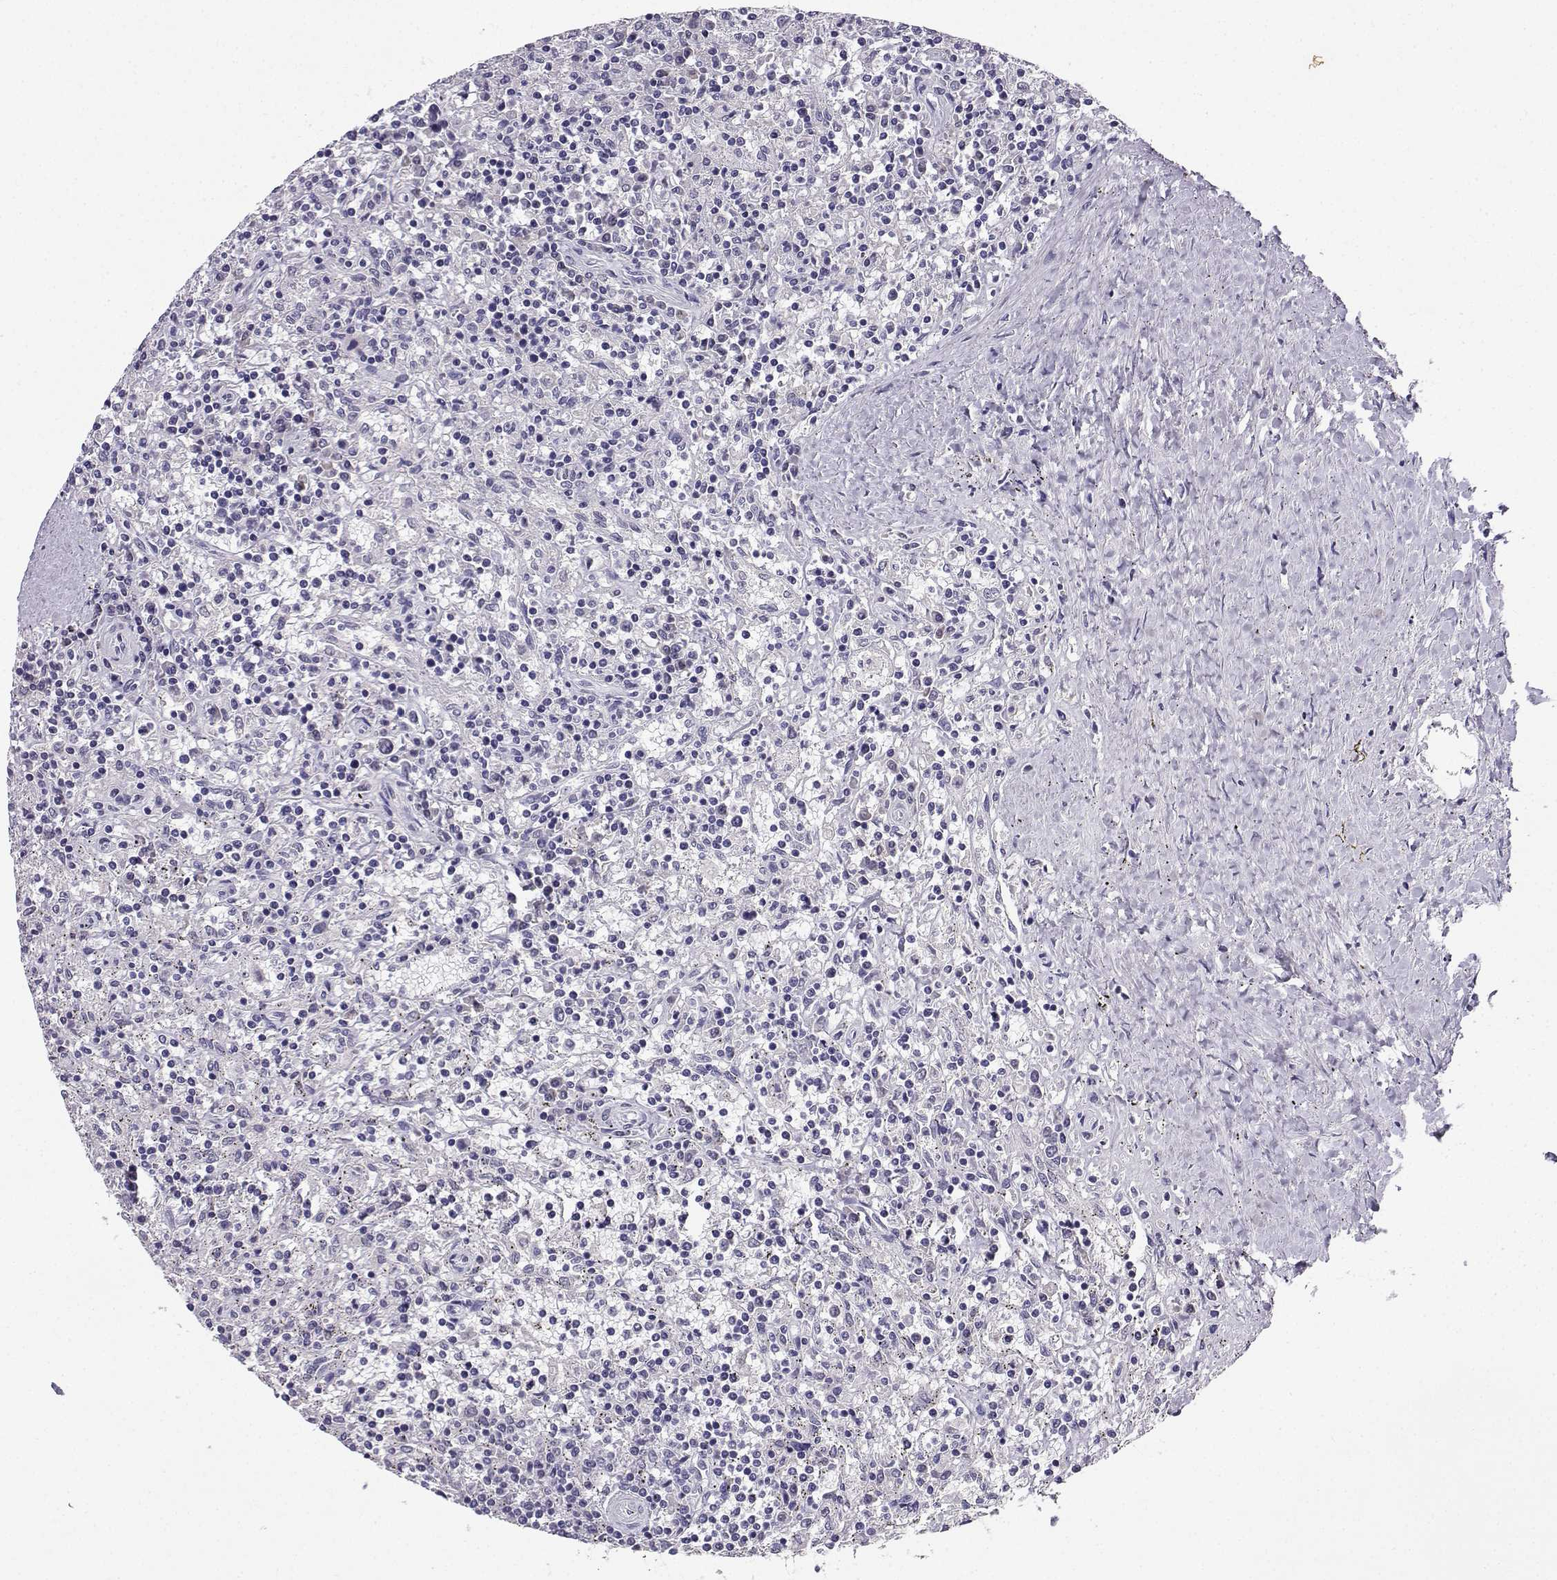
{"staining": {"intensity": "negative", "quantity": "none", "location": "none"}, "tissue": "lymphoma", "cell_type": "Tumor cells", "image_type": "cancer", "snomed": [{"axis": "morphology", "description": "Malignant lymphoma, non-Hodgkin's type, Low grade"}, {"axis": "topography", "description": "Spleen"}], "caption": "Immunohistochemistry of lymphoma demonstrates no expression in tumor cells.", "gene": "SPAG11B", "patient": {"sex": "male", "age": 62}}